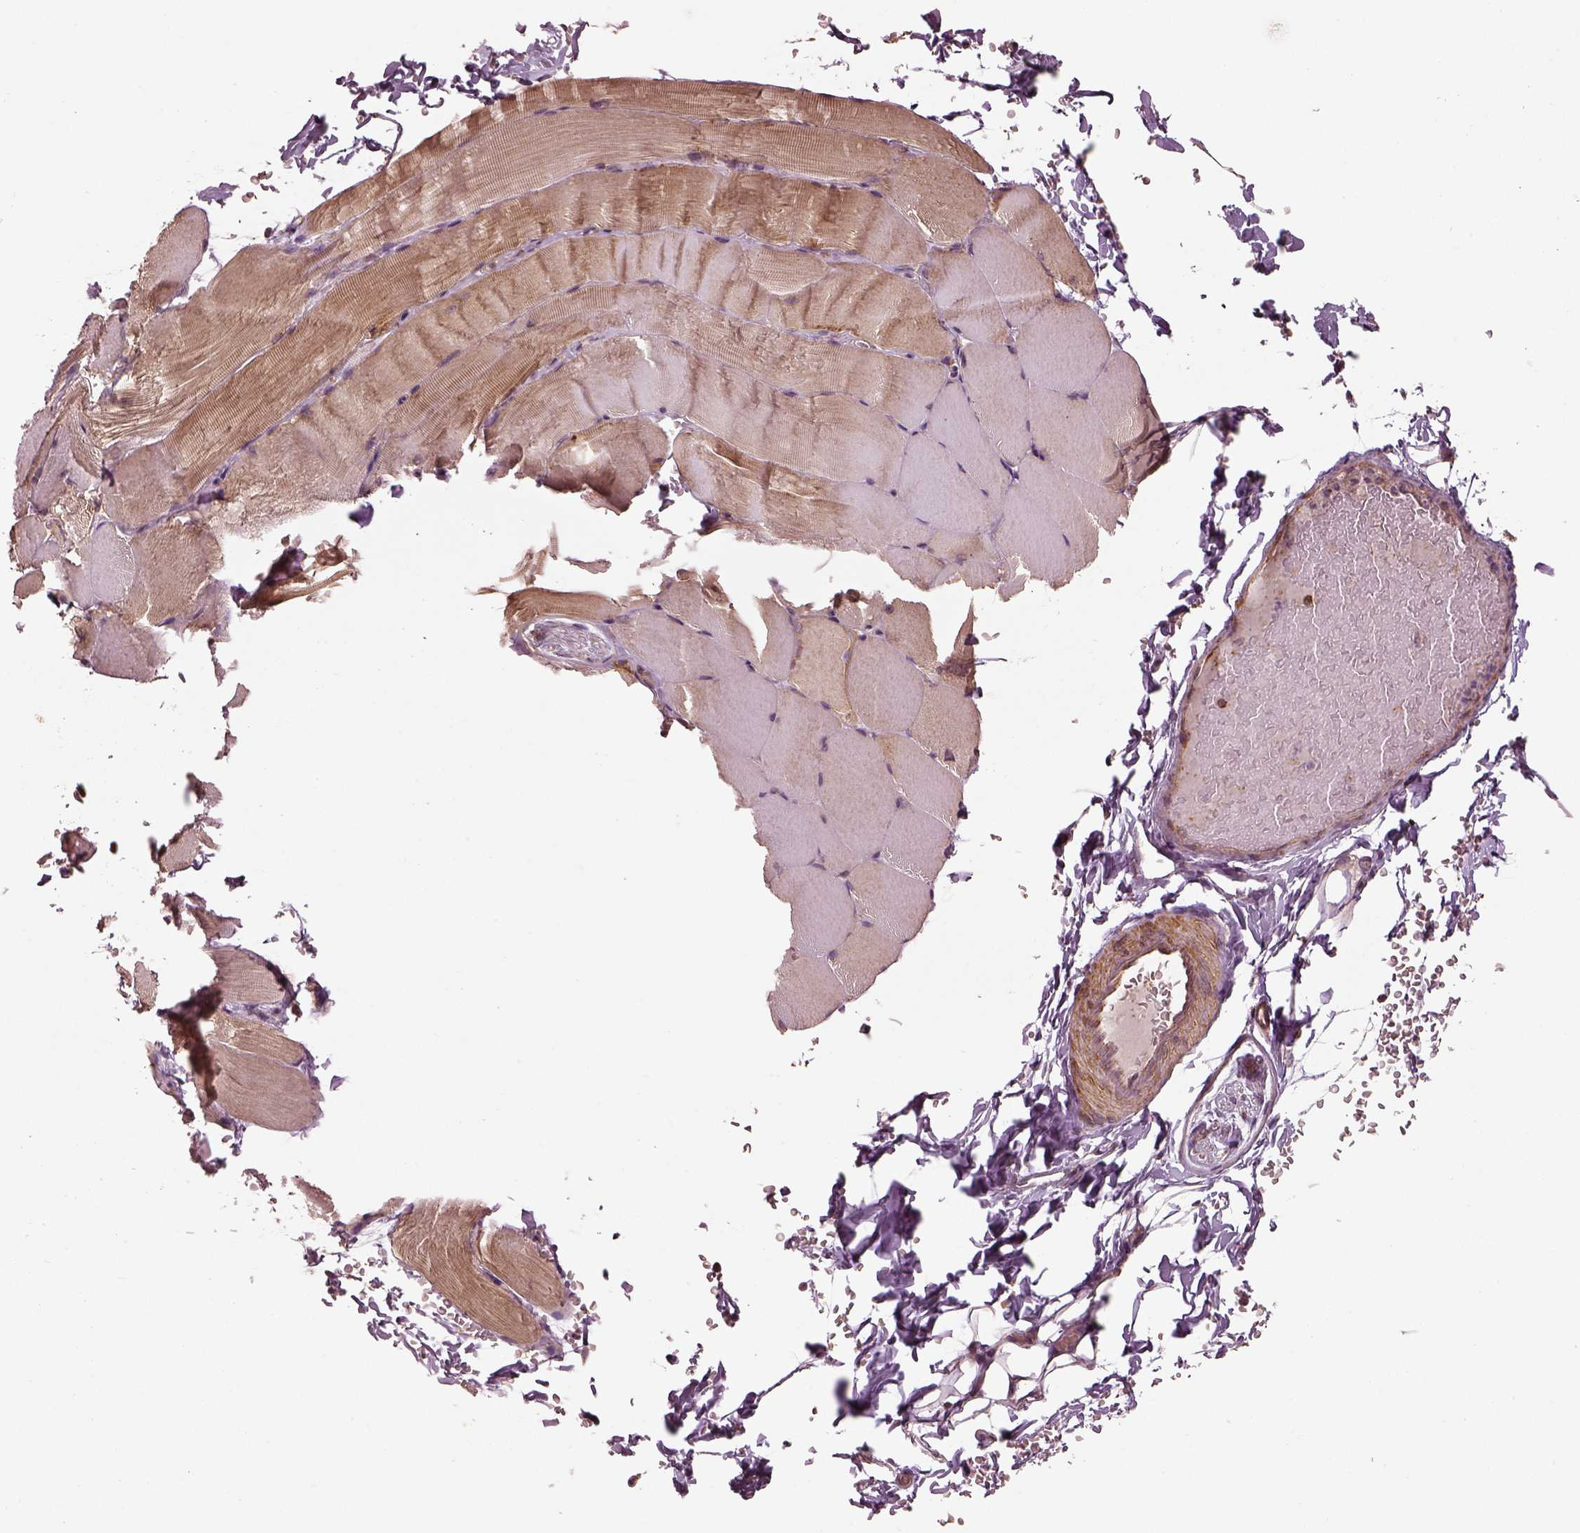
{"staining": {"intensity": "weak", "quantity": "25%-75%", "location": "cytoplasmic/membranous"}, "tissue": "skeletal muscle", "cell_type": "Myocytes", "image_type": "normal", "snomed": [{"axis": "morphology", "description": "Normal tissue, NOS"}, {"axis": "topography", "description": "Skeletal muscle"}], "caption": "IHC micrograph of benign human skeletal muscle stained for a protein (brown), which shows low levels of weak cytoplasmic/membranous positivity in about 25%-75% of myocytes.", "gene": "LSM14A", "patient": {"sex": "female", "age": 37}}